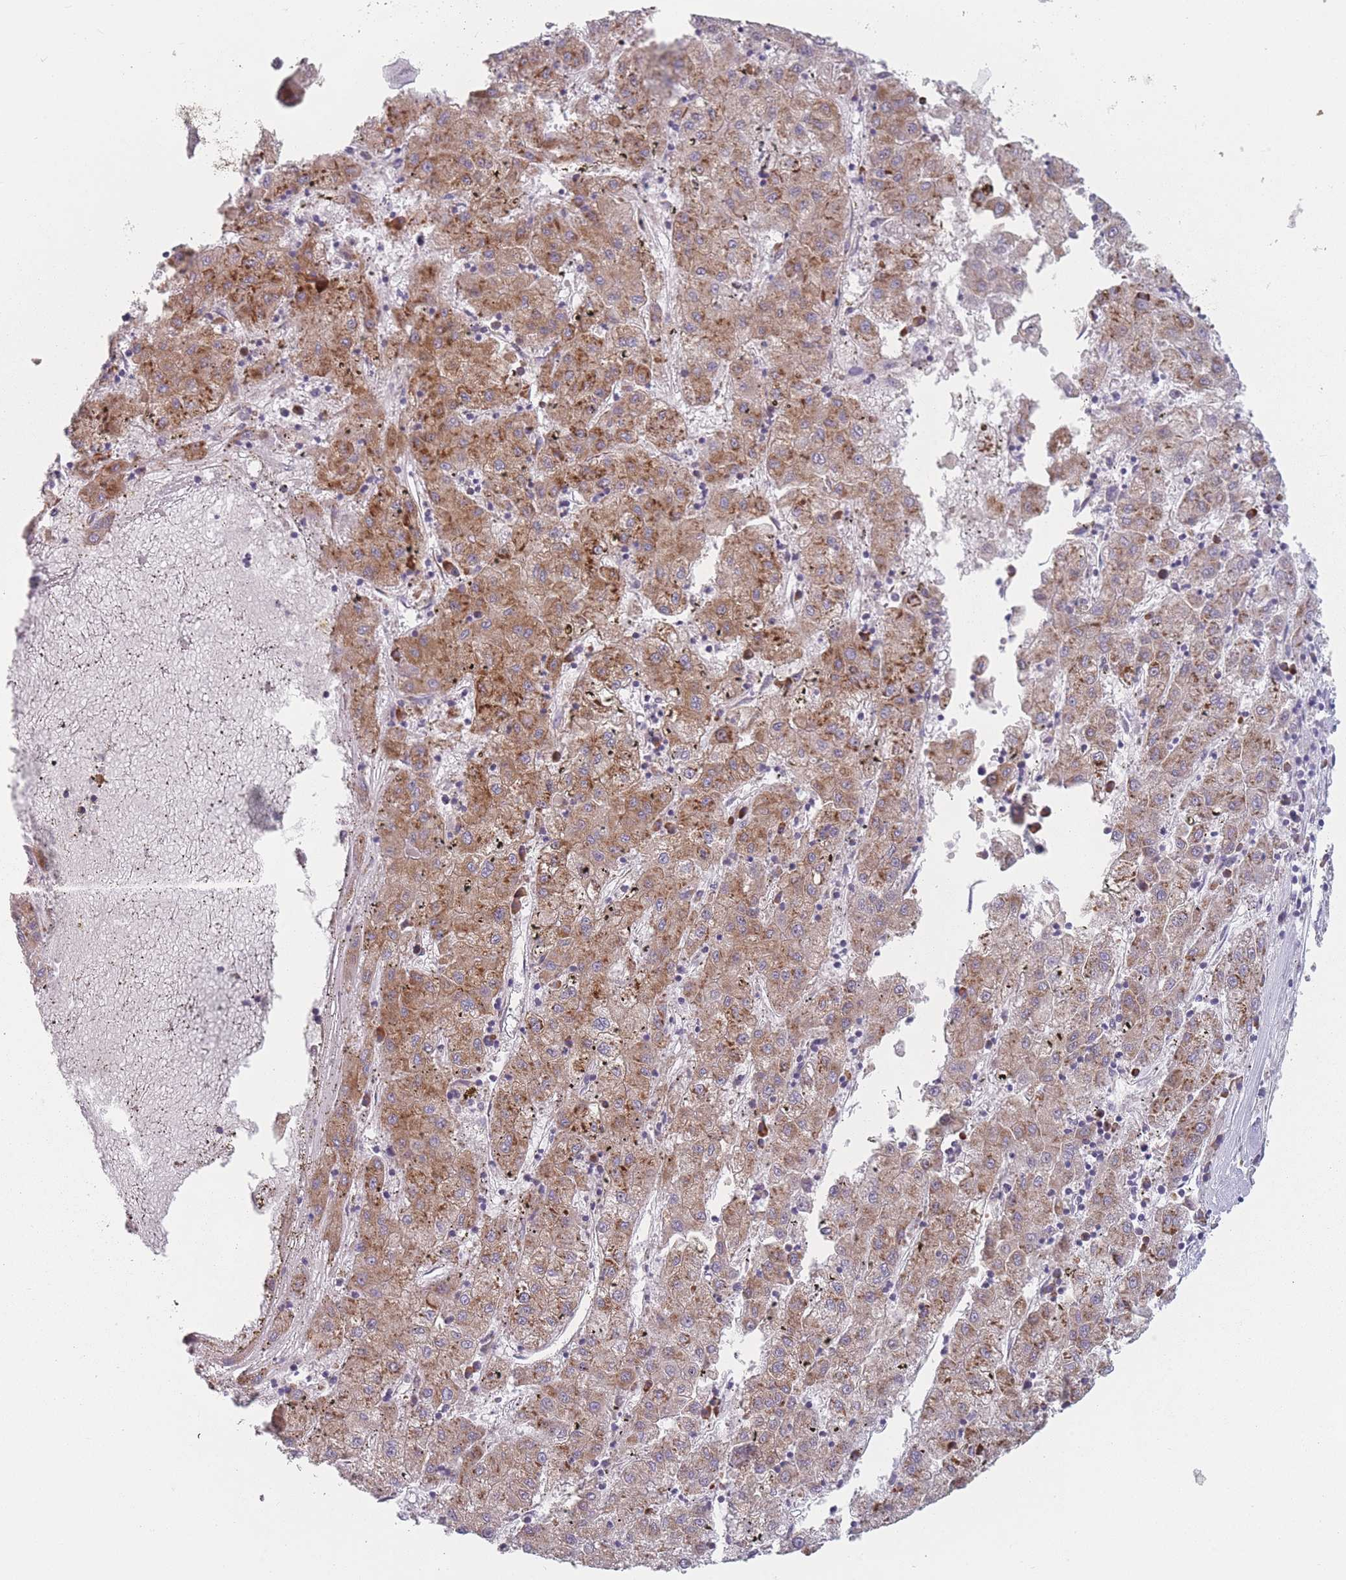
{"staining": {"intensity": "moderate", "quantity": ">75%", "location": "cytoplasmic/membranous"}, "tissue": "liver cancer", "cell_type": "Tumor cells", "image_type": "cancer", "snomed": [{"axis": "morphology", "description": "Carcinoma, Hepatocellular, NOS"}, {"axis": "topography", "description": "Liver"}], "caption": "Liver cancer (hepatocellular carcinoma) stained for a protein displays moderate cytoplasmic/membranous positivity in tumor cells.", "gene": "CACNG5", "patient": {"sex": "male", "age": 72}}